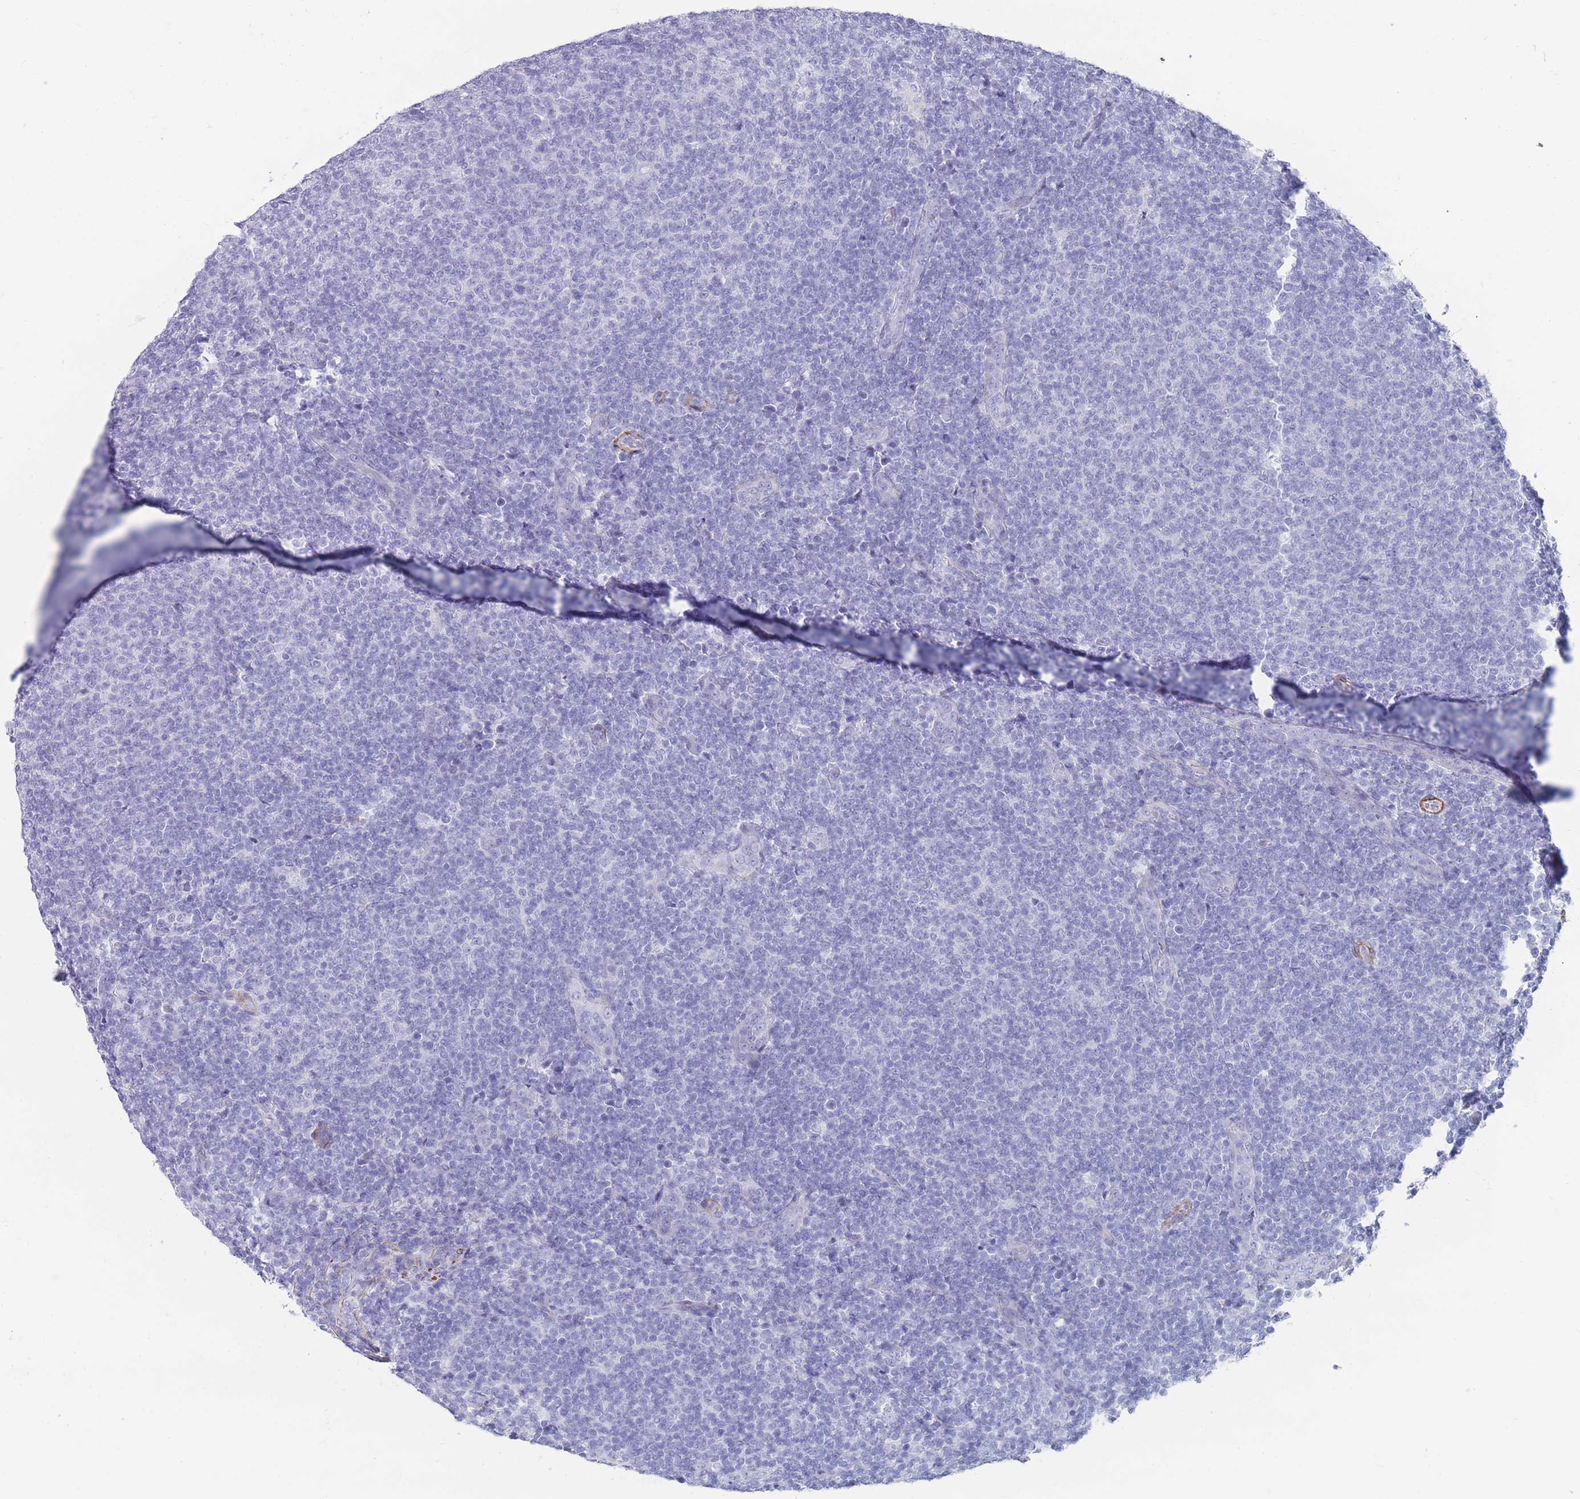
{"staining": {"intensity": "negative", "quantity": "none", "location": "none"}, "tissue": "lymphoma", "cell_type": "Tumor cells", "image_type": "cancer", "snomed": [{"axis": "morphology", "description": "Malignant lymphoma, non-Hodgkin's type, Low grade"}, {"axis": "topography", "description": "Lymph node"}], "caption": "An image of human lymphoma is negative for staining in tumor cells.", "gene": "FPGS", "patient": {"sex": "male", "age": 66}}